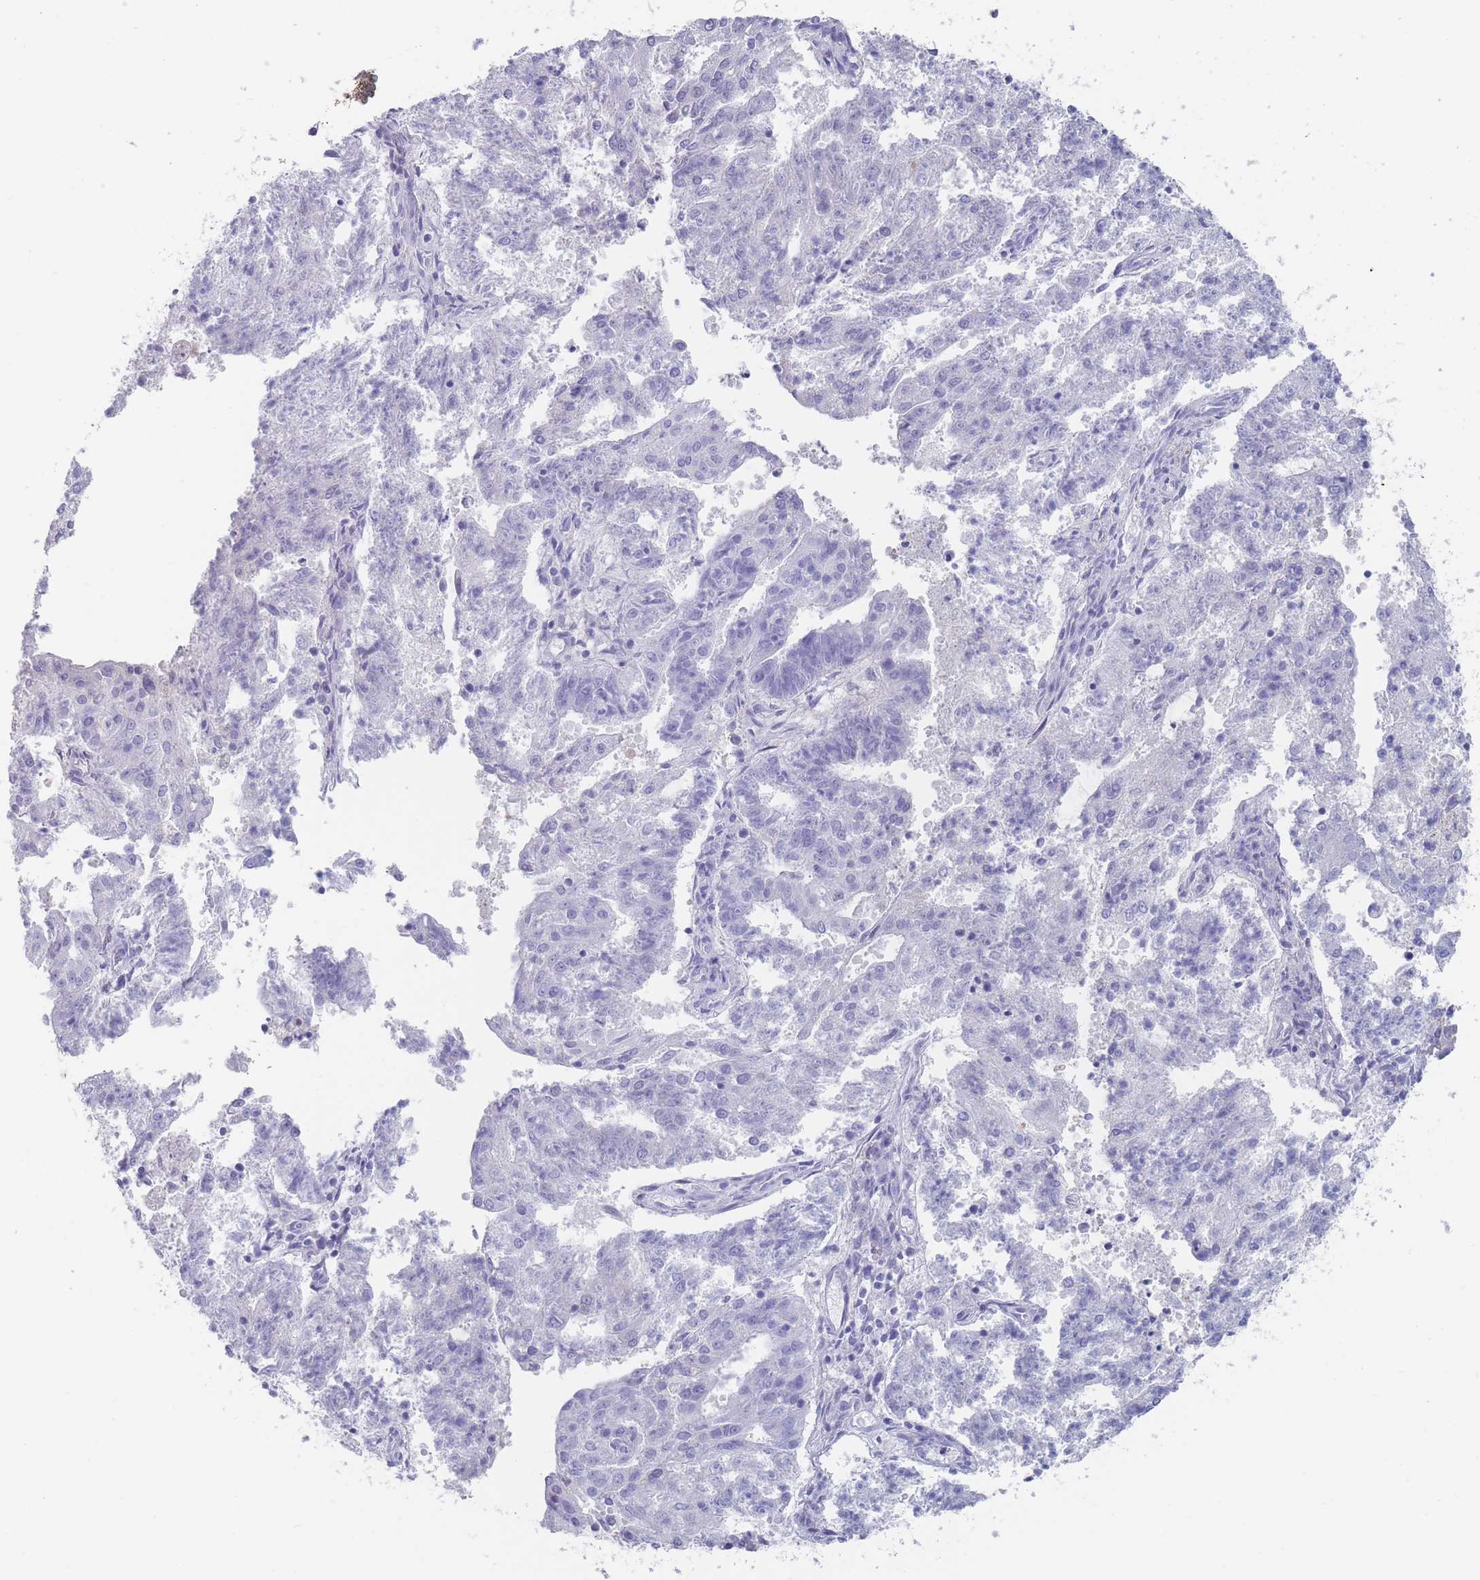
{"staining": {"intensity": "negative", "quantity": "none", "location": "none"}, "tissue": "endometrial cancer", "cell_type": "Tumor cells", "image_type": "cancer", "snomed": [{"axis": "morphology", "description": "Adenocarcinoma, NOS"}, {"axis": "topography", "description": "Endometrium"}], "caption": "Immunohistochemistry (IHC) histopathology image of neoplastic tissue: human adenocarcinoma (endometrial) stained with DAB (3,3'-diaminobenzidine) demonstrates no significant protein expression in tumor cells.", "gene": "CYP51A1", "patient": {"sex": "female", "age": 82}}